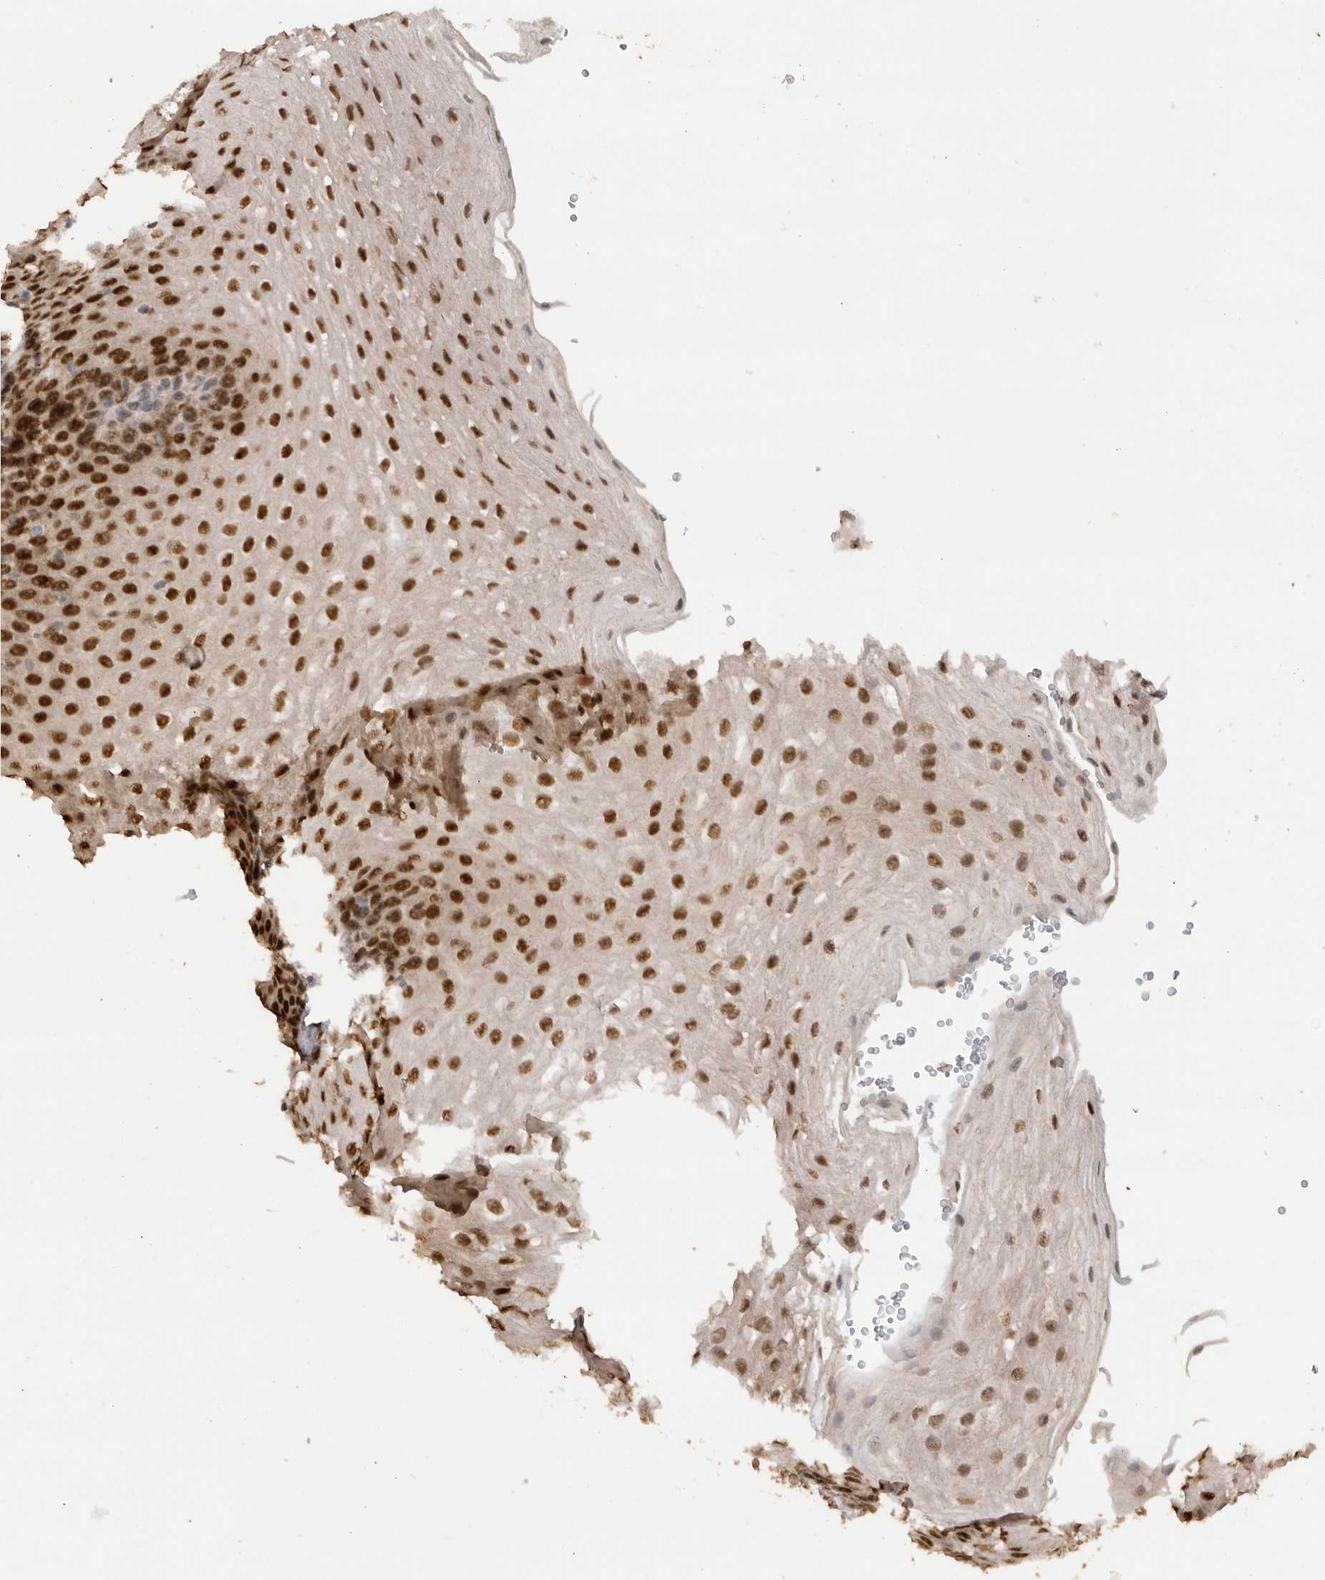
{"staining": {"intensity": "strong", "quantity": ">75%", "location": "nuclear"}, "tissue": "esophagus", "cell_type": "Squamous epithelial cells", "image_type": "normal", "snomed": [{"axis": "morphology", "description": "Normal tissue, NOS"}, {"axis": "topography", "description": "Esophagus"}], "caption": "IHC of normal human esophagus demonstrates high levels of strong nuclear staining in approximately >75% of squamous epithelial cells. (Brightfield microscopy of DAB IHC at high magnification).", "gene": "PPP1R10", "patient": {"sex": "female", "age": 66}}